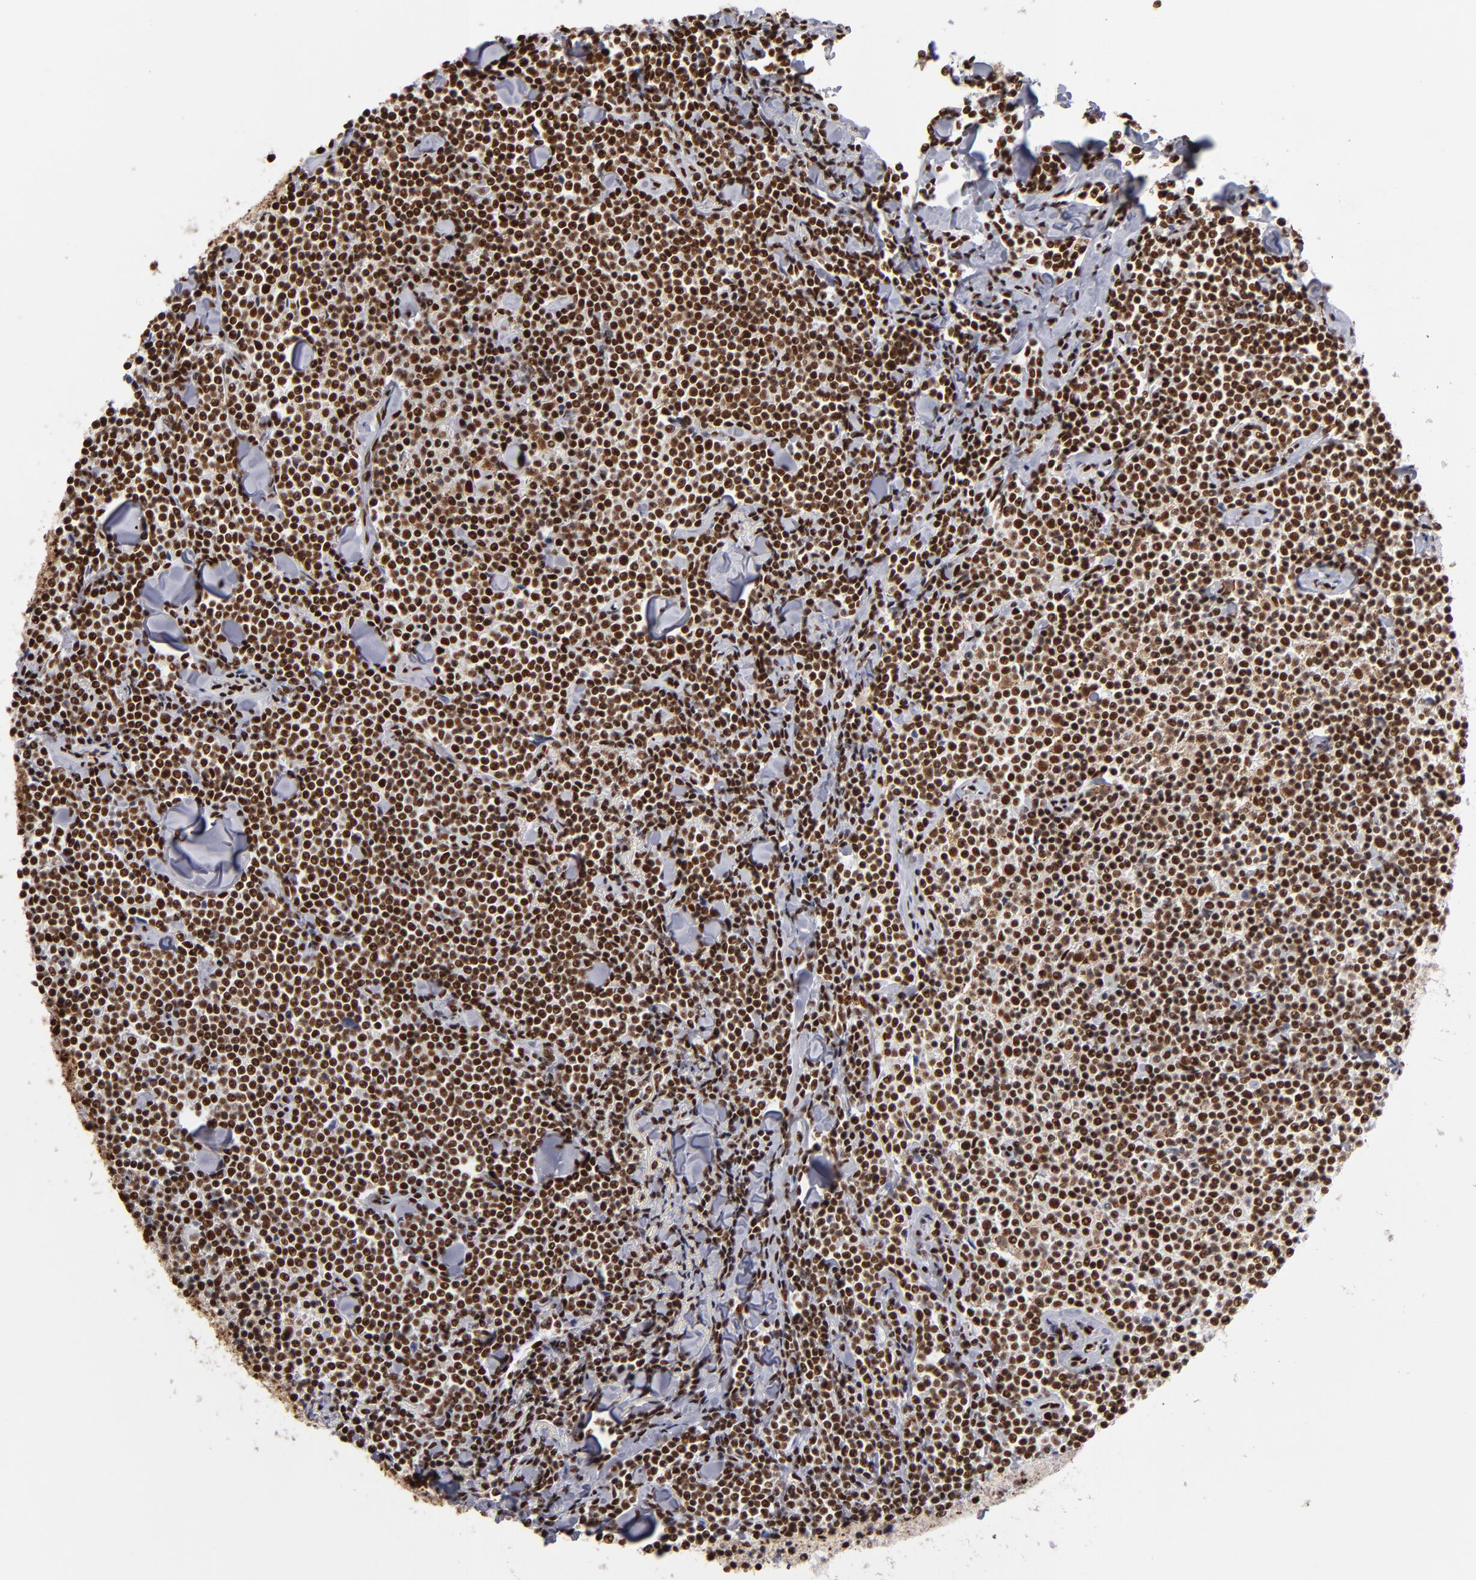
{"staining": {"intensity": "strong", "quantity": ">75%", "location": "nuclear"}, "tissue": "lymphoma", "cell_type": "Tumor cells", "image_type": "cancer", "snomed": [{"axis": "morphology", "description": "Malignant lymphoma, non-Hodgkin's type, Low grade"}, {"axis": "topography", "description": "Soft tissue"}], "caption": "Lymphoma stained with DAB immunohistochemistry (IHC) demonstrates high levels of strong nuclear expression in about >75% of tumor cells.", "gene": "MRE11", "patient": {"sex": "male", "age": 92}}